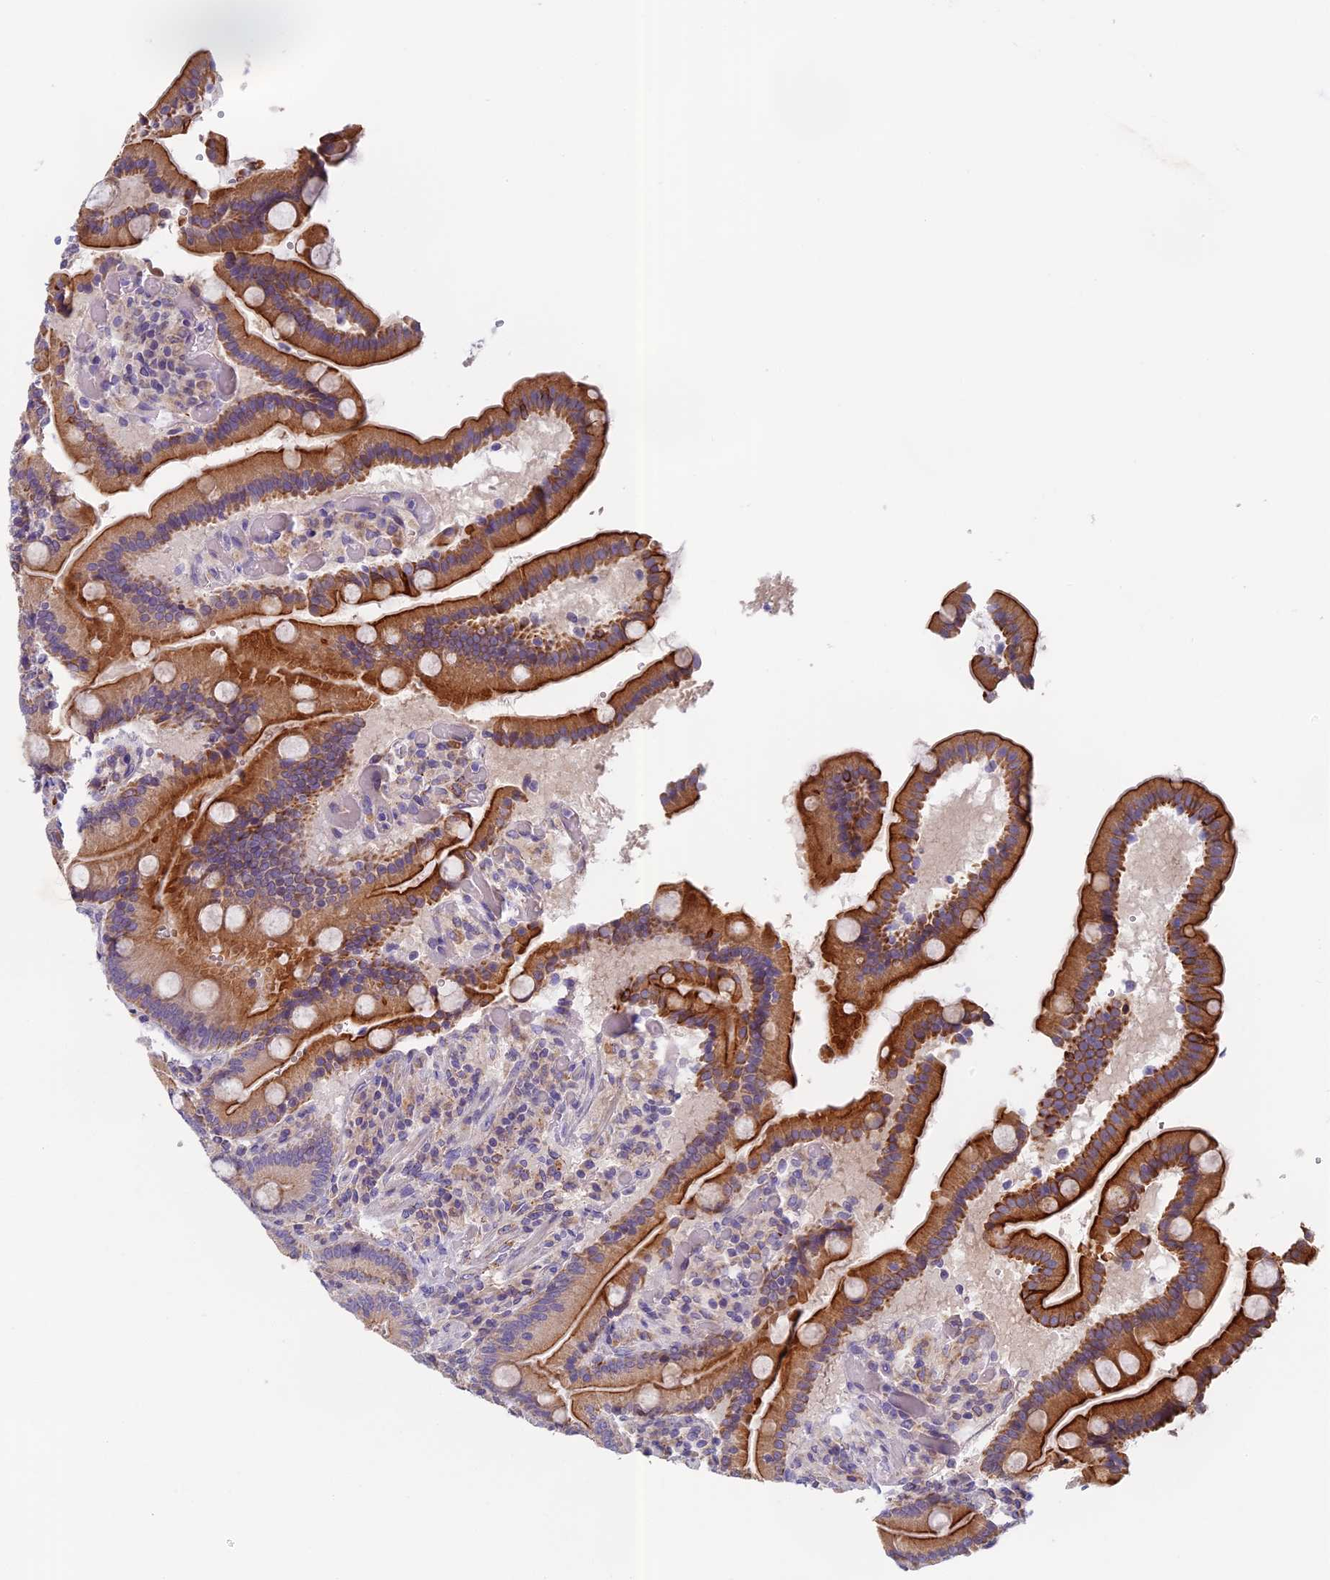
{"staining": {"intensity": "moderate", "quantity": ">75%", "location": "cytoplasmic/membranous"}, "tissue": "duodenum", "cell_type": "Glandular cells", "image_type": "normal", "snomed": [{"axis": "morphology", "description": "Normal tissue, NOS"}, {"axis": "topography", "description": "Duodenum"}], "caption": "Benign duodenum reveals moderate cytoplasmic/membranous positivity in about >75% of glandular cells The staining was performed using DAB (3,3'-diaminobenzidine) to visualize the protein expression in brown, while the nuclei were stained in blue with hematoxylin (Magnification: 20x)..", "gene": "SEMA7A", "patient": {"sex": "female", "age": 62}}